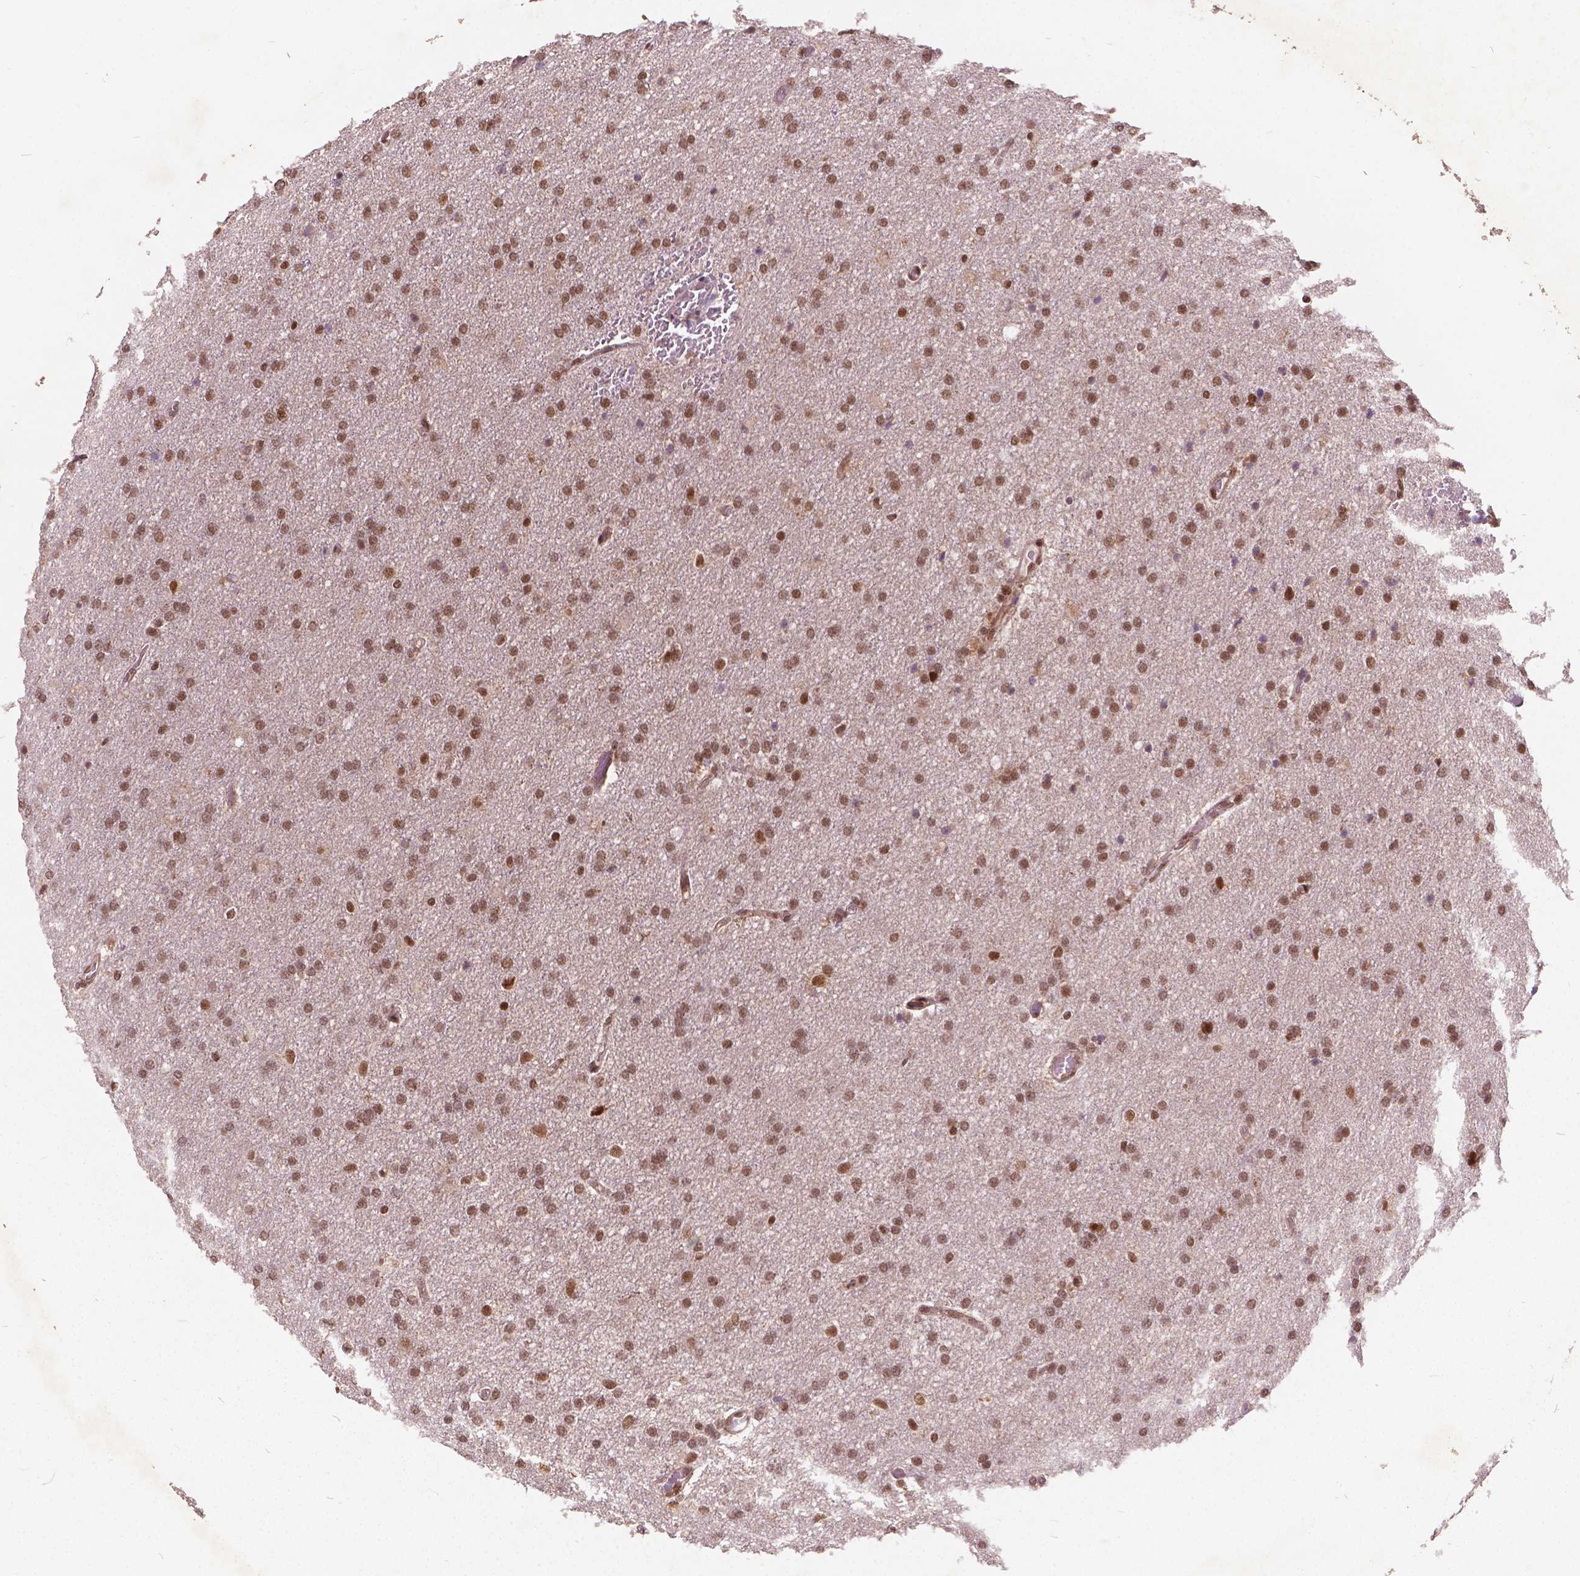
{"staining": {"intensity": "moderate", "quantity": ">75%", "location": "nuclear"}, "tissue": "glioma", "cell_type": "Tumor cells", "image_type": "cancer", "snomed": [{"axis": "morphology", "description": "Glioma, malignant, High grade"}, {"axis": "topography", "description": "Cerebral cortex"}], "caption": "High-power microscopy captured an immunohistochemistry micrograph of malignant high-grade glioma, revealing moderate nuclear positivity in approximately >75% of tumor cells. (DAB (3,3'-diaminobenzidine) = brown stain, brightfield microscopy at high magnification).", "gene": "GPS2", "patient": {"sex": "male", "age": 70}}